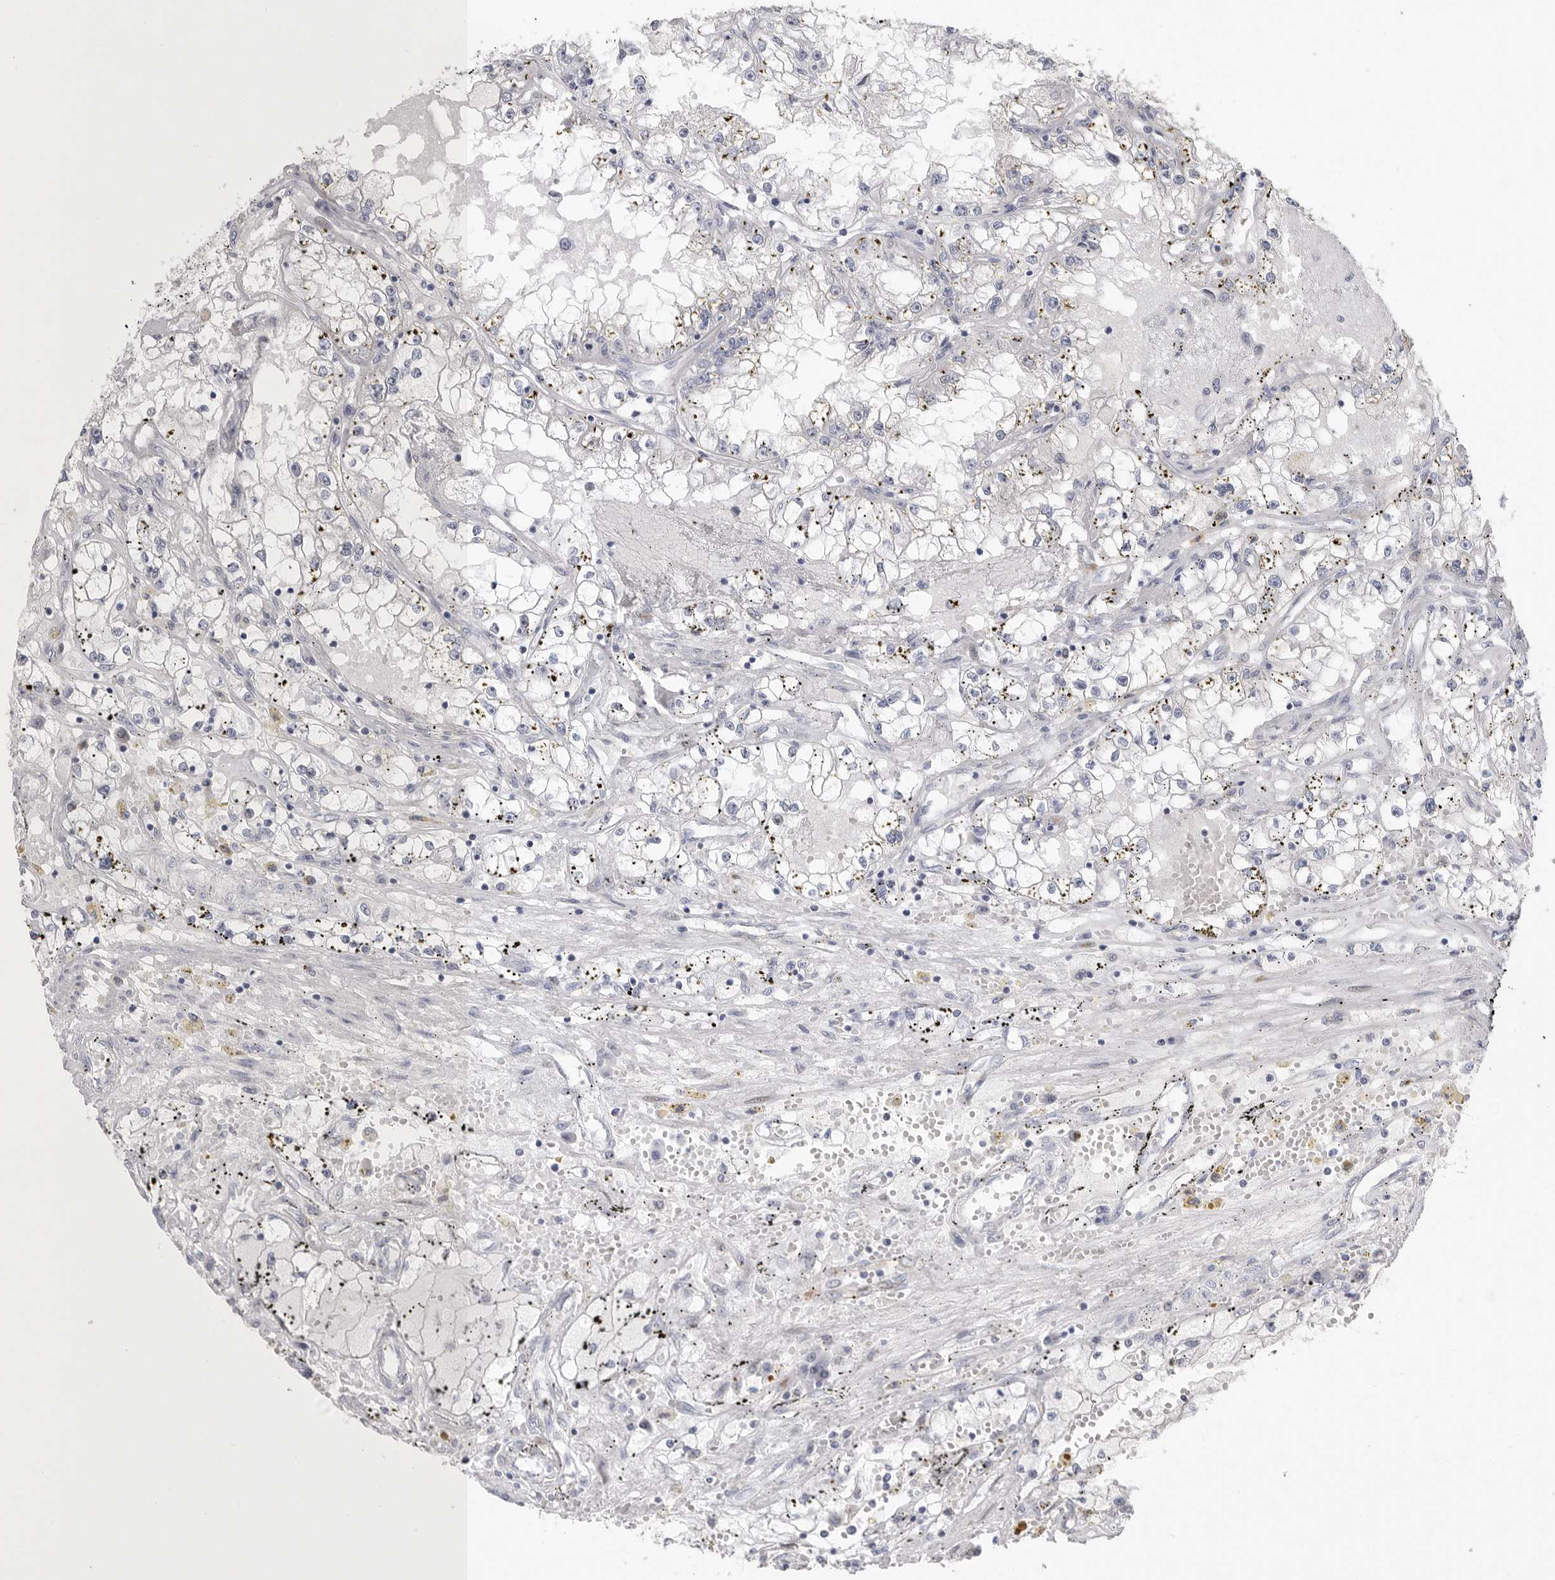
{"staining": {"intensity": "negative", "quantity": "none", "location": "none"}, "tissue": "renal cancer", "cell_type": "Tumor cells", "image_type": "cancer", "snomed": [{"axis": "morphology", "description": "Adenocarcinoma, NOS"}, {"axis": "topography", "description": "Kidney"}], "caption": "This image is of renal adenocarcinoma stained with IHC to label a protein in brown with the nuclei are counter-stained blue. There is no positivity in tumor cells. (Brightfield microscopy of DAB (3,3'-diaminobenzidine) immunohistochemistry (IHC) at high magnification).", "gene": "TIMP1", "patient": {"sex": "male", "age": 56}}